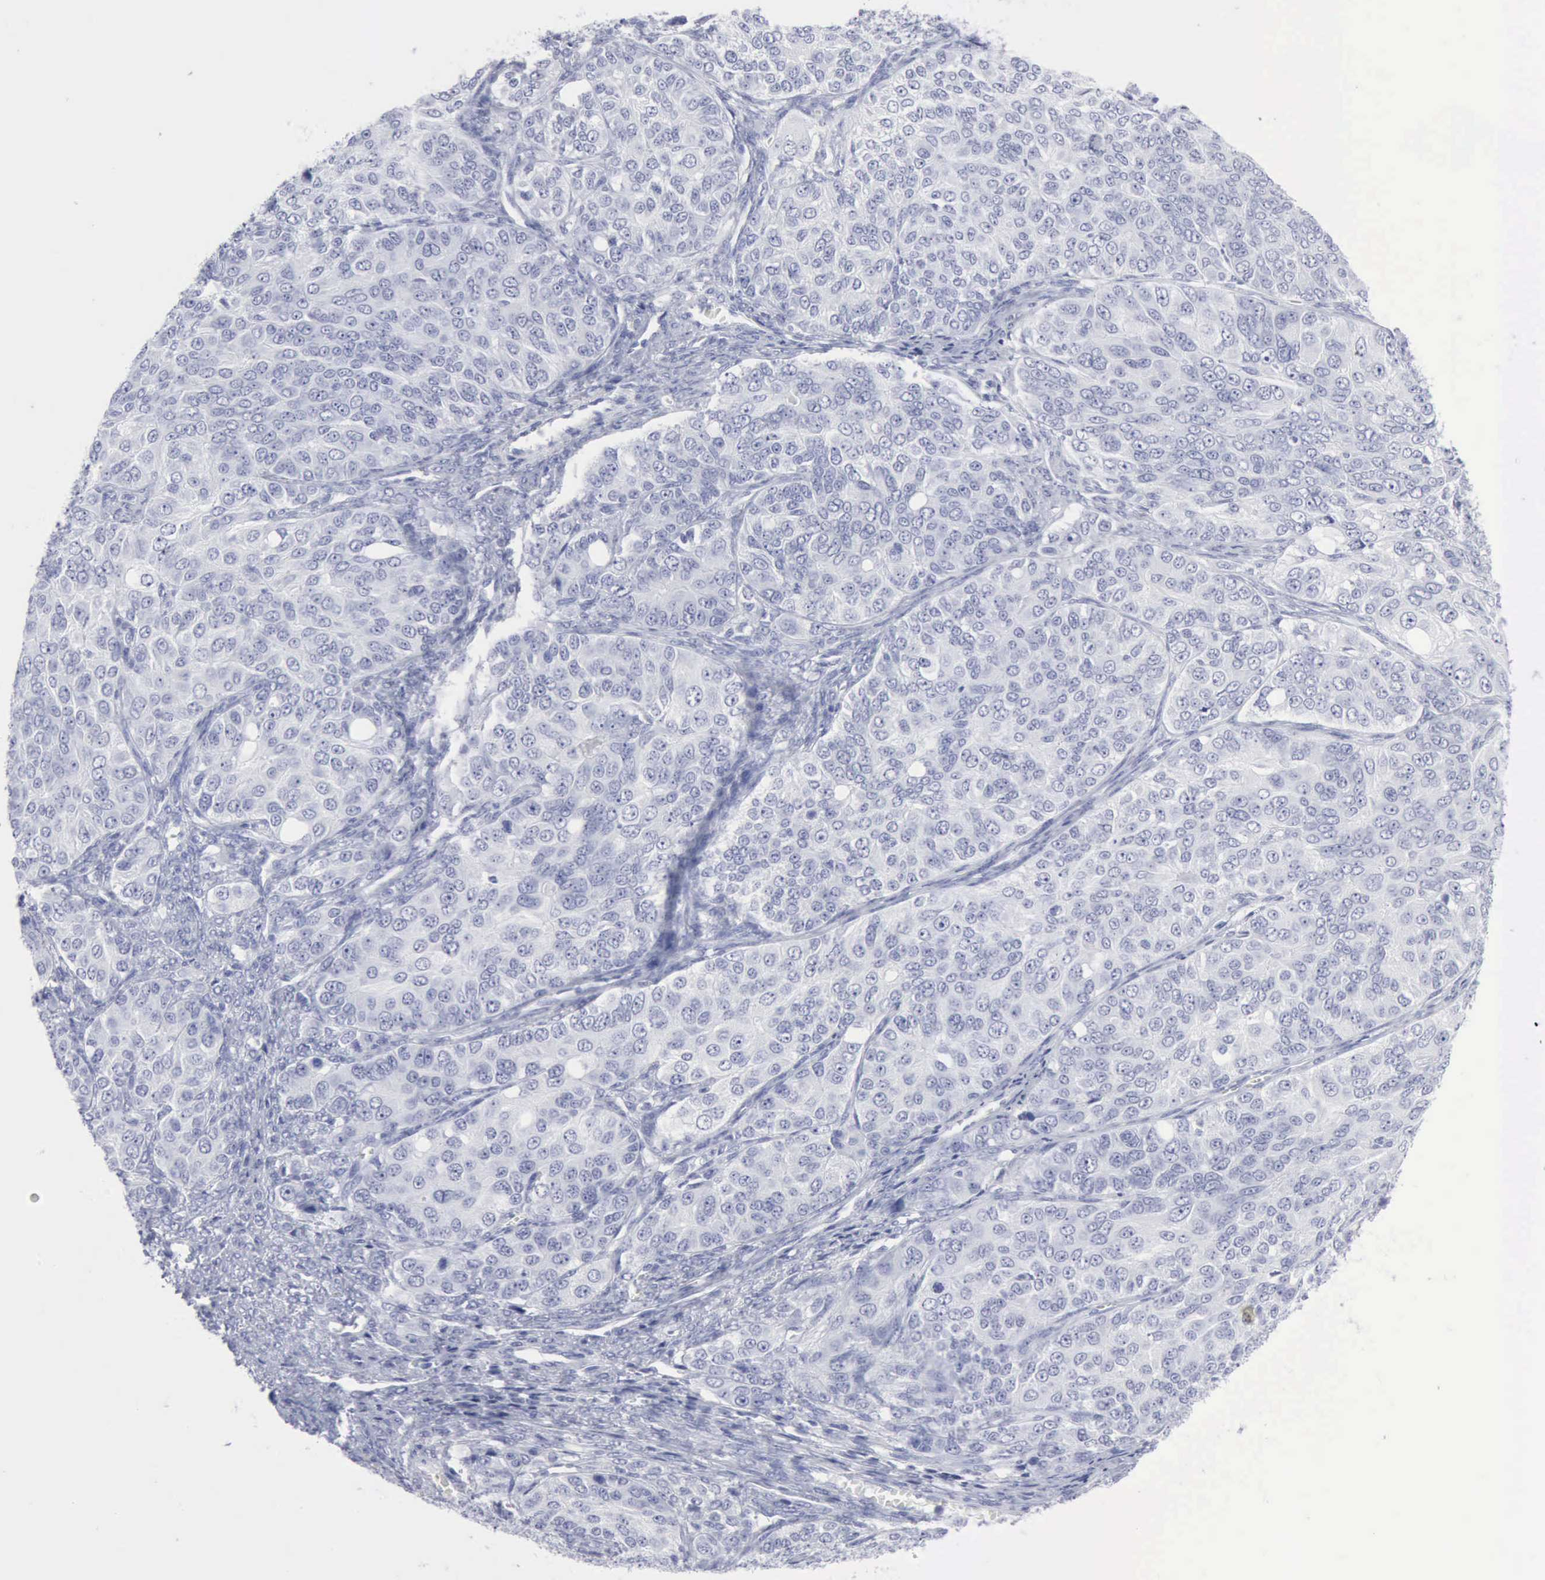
{"staining": {"intensity": "negative", "quantity": "none", "location": "none"}, "tissue": "ovarian cancer", "cell_type": "Tumor cells", "image_type": "cancer", "snomed": [{"axis": "morphology", "description": "Carcinoma, endometroid"}, {"axis": "topography", "description": "Ovary"}], "caption": "Human ovarian cancer stained for a protein using immunohistochemistry (IHC) reveals no positivity in tumor cells.", "gene": "CMA1", "patient": {"sex": "female", "age": 51}}